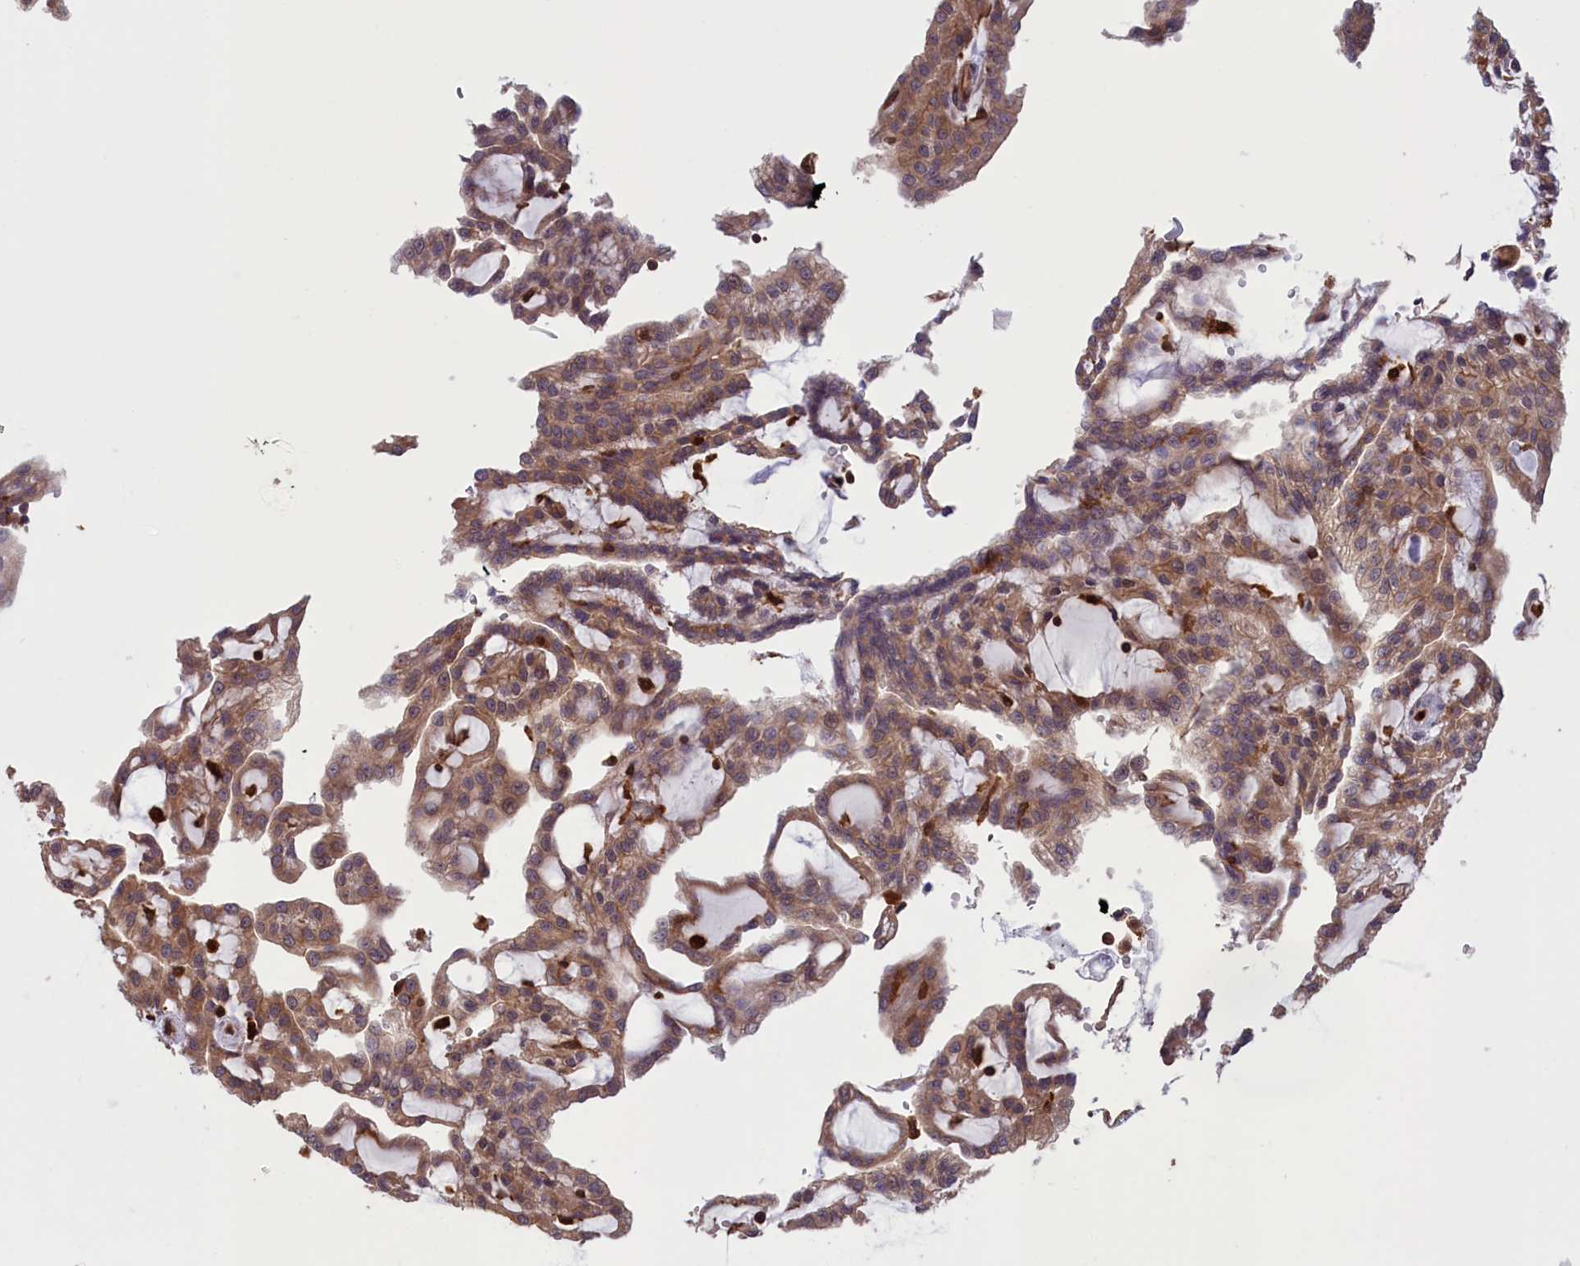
{"staining": {"intensity": "moderate", "quantity": ">75%", "location": "cytoplasmic/membranous"}, "tissue": "renal cancer", "cell_type": "Tumor cells", "image_type": "cancer", "snomed": [{"axis": "morphology", "description": "Adenocarcinoma, NOS"}, {"axis": "topography", "description": "Kidney"}], "caption": "Immunohistochemical staining of human renal cancer (adenocarcinoma) shows moderate cytoplasmic/membranous protein positivity in approximately >75% of tumor cells. (IHC, brightfield microscopy, high magnification).", "gene": "ARHGAP18", "patient": {"sex": "male", "age": 63}}